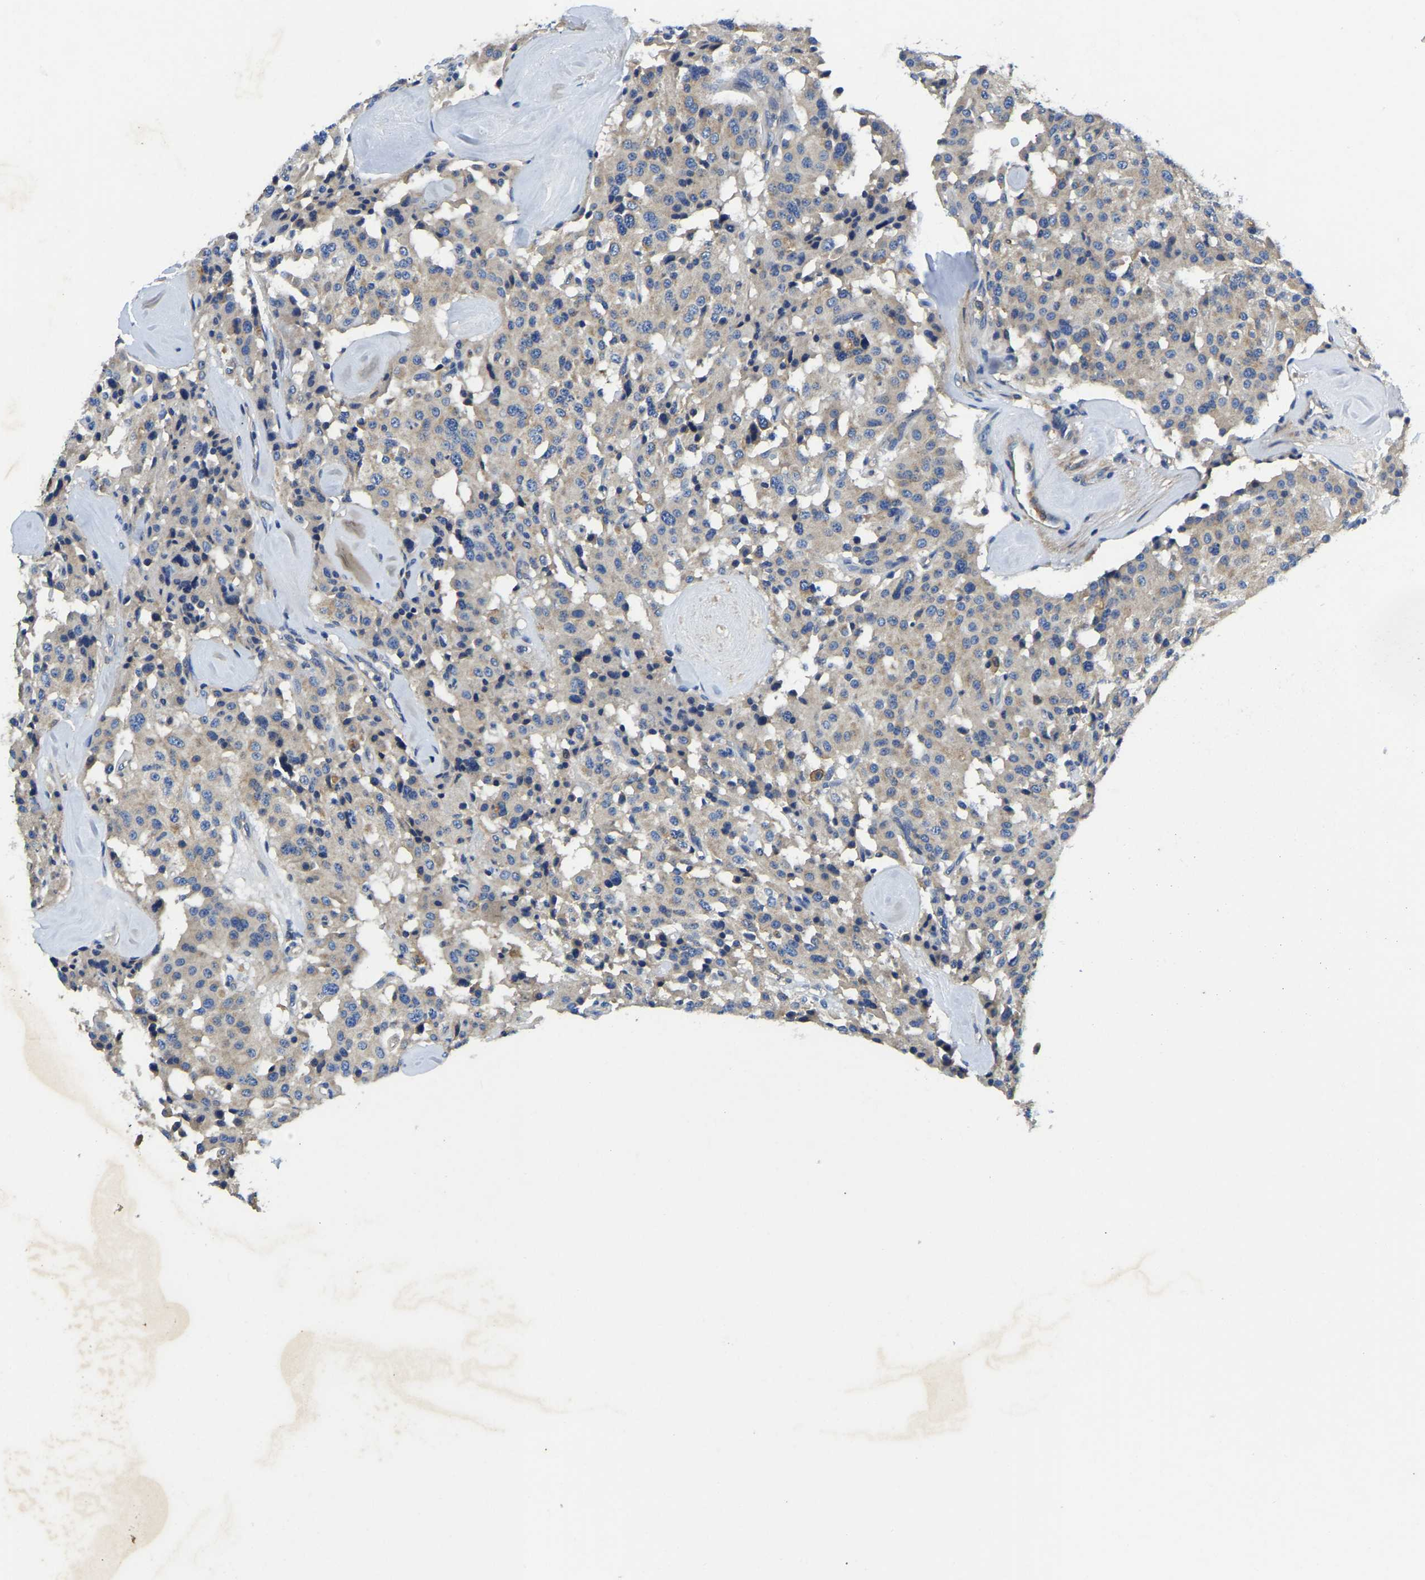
{"staining": {"intensity": "weak", "quantity": ">75%", "location": "cytoplasmic/membranous"}, "tissue": "carcinoid", "cell_type": "Tumor cells", "image_type": "cancer", "snomed": [{"axis": "morphology", "description": "Carcinoid, malignant, NOS"}, {"axis": "topography", "description": "Lung"}], "caption": "Immunohistochemistry (IHC) micrograph of carcinoid stained for a protein (brown), which displays low levels of weak cytoplasmic/membranous staining in approximately >75% of tumor cells.", "gene": "STAT2", "patient": {"sex": "male", "age": 30}}